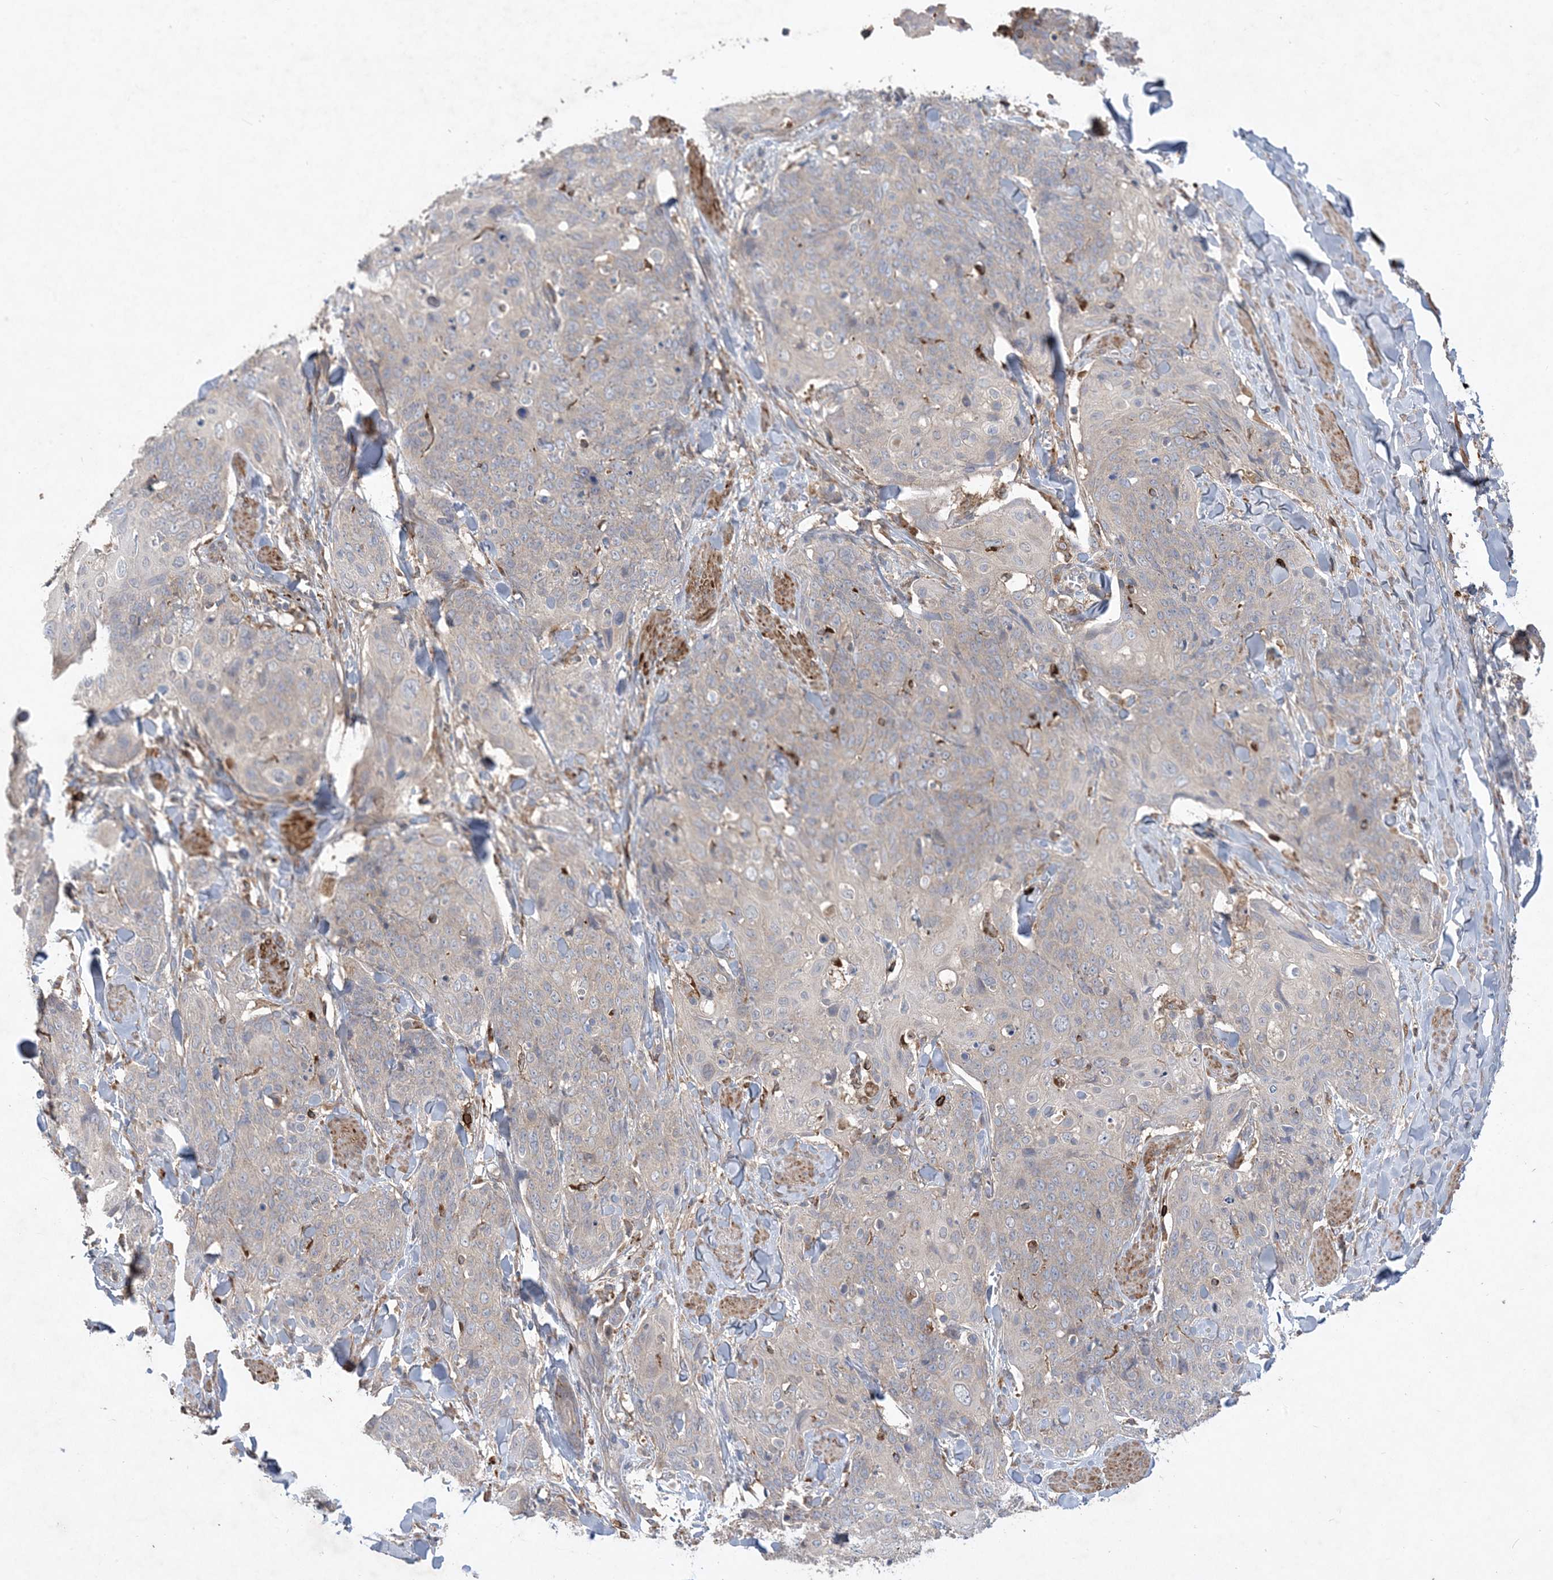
{"staining": {"intensity": "negative", "quantity": "none", "location": "none"}, "tissue": "skin cancer", "cell_type": "Tumor cells", "image_type": "cancer", "snomed": [{"axis": "morphology", "description": "Squamous cell carcinoma, NOS"}, {"axis": "topography", "description": "Skin"}, {"axis": "topography", "description": "Vulva"}], "caption": "The micrograph shows no significant staining in tumor cells of skin cancer (squamous cell carcinoma).", "gene": "MASP2", "patient": {"sex": "female", "age": 85}}